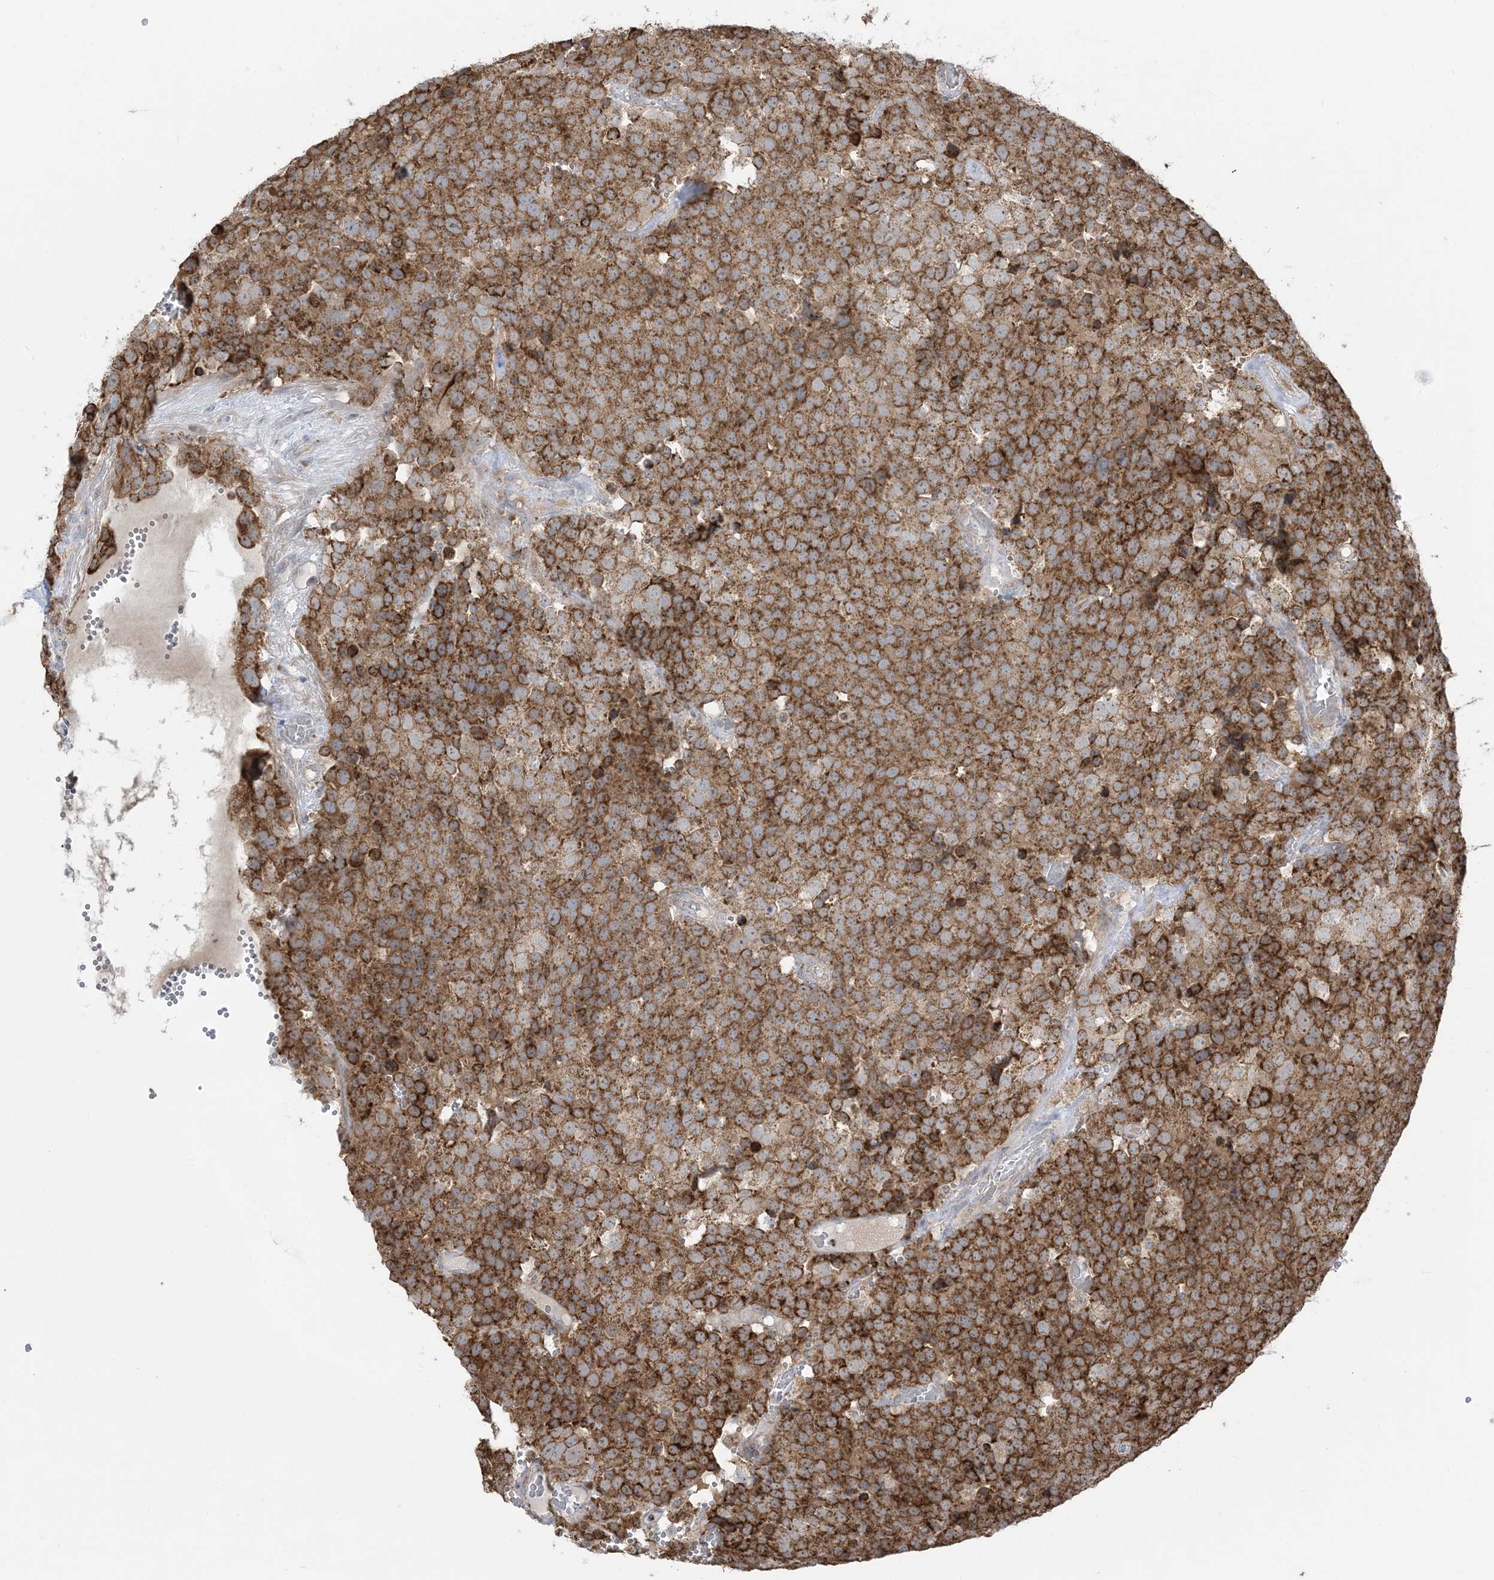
{"staining": {"intensity": "strong", "quantity": ">75%", "location": "cytoplasmic/membranous"}, "tissue": "testis cancer", "cell_type": "Tumor cells", "image_type": "cancer", "snomed": [{"axis": "morphology", "description": "Seminoma, NOS"}, {"axis": "topography", "description": "Testis"}], "caption": "Immunohistochemical staining of testis cancer displays strong cytoplasmic/membranous protein positivity in approximately >75% of tumor cells.", "gene": "MAPKBP1", "patient": {"sex": "male", "age": 71}}